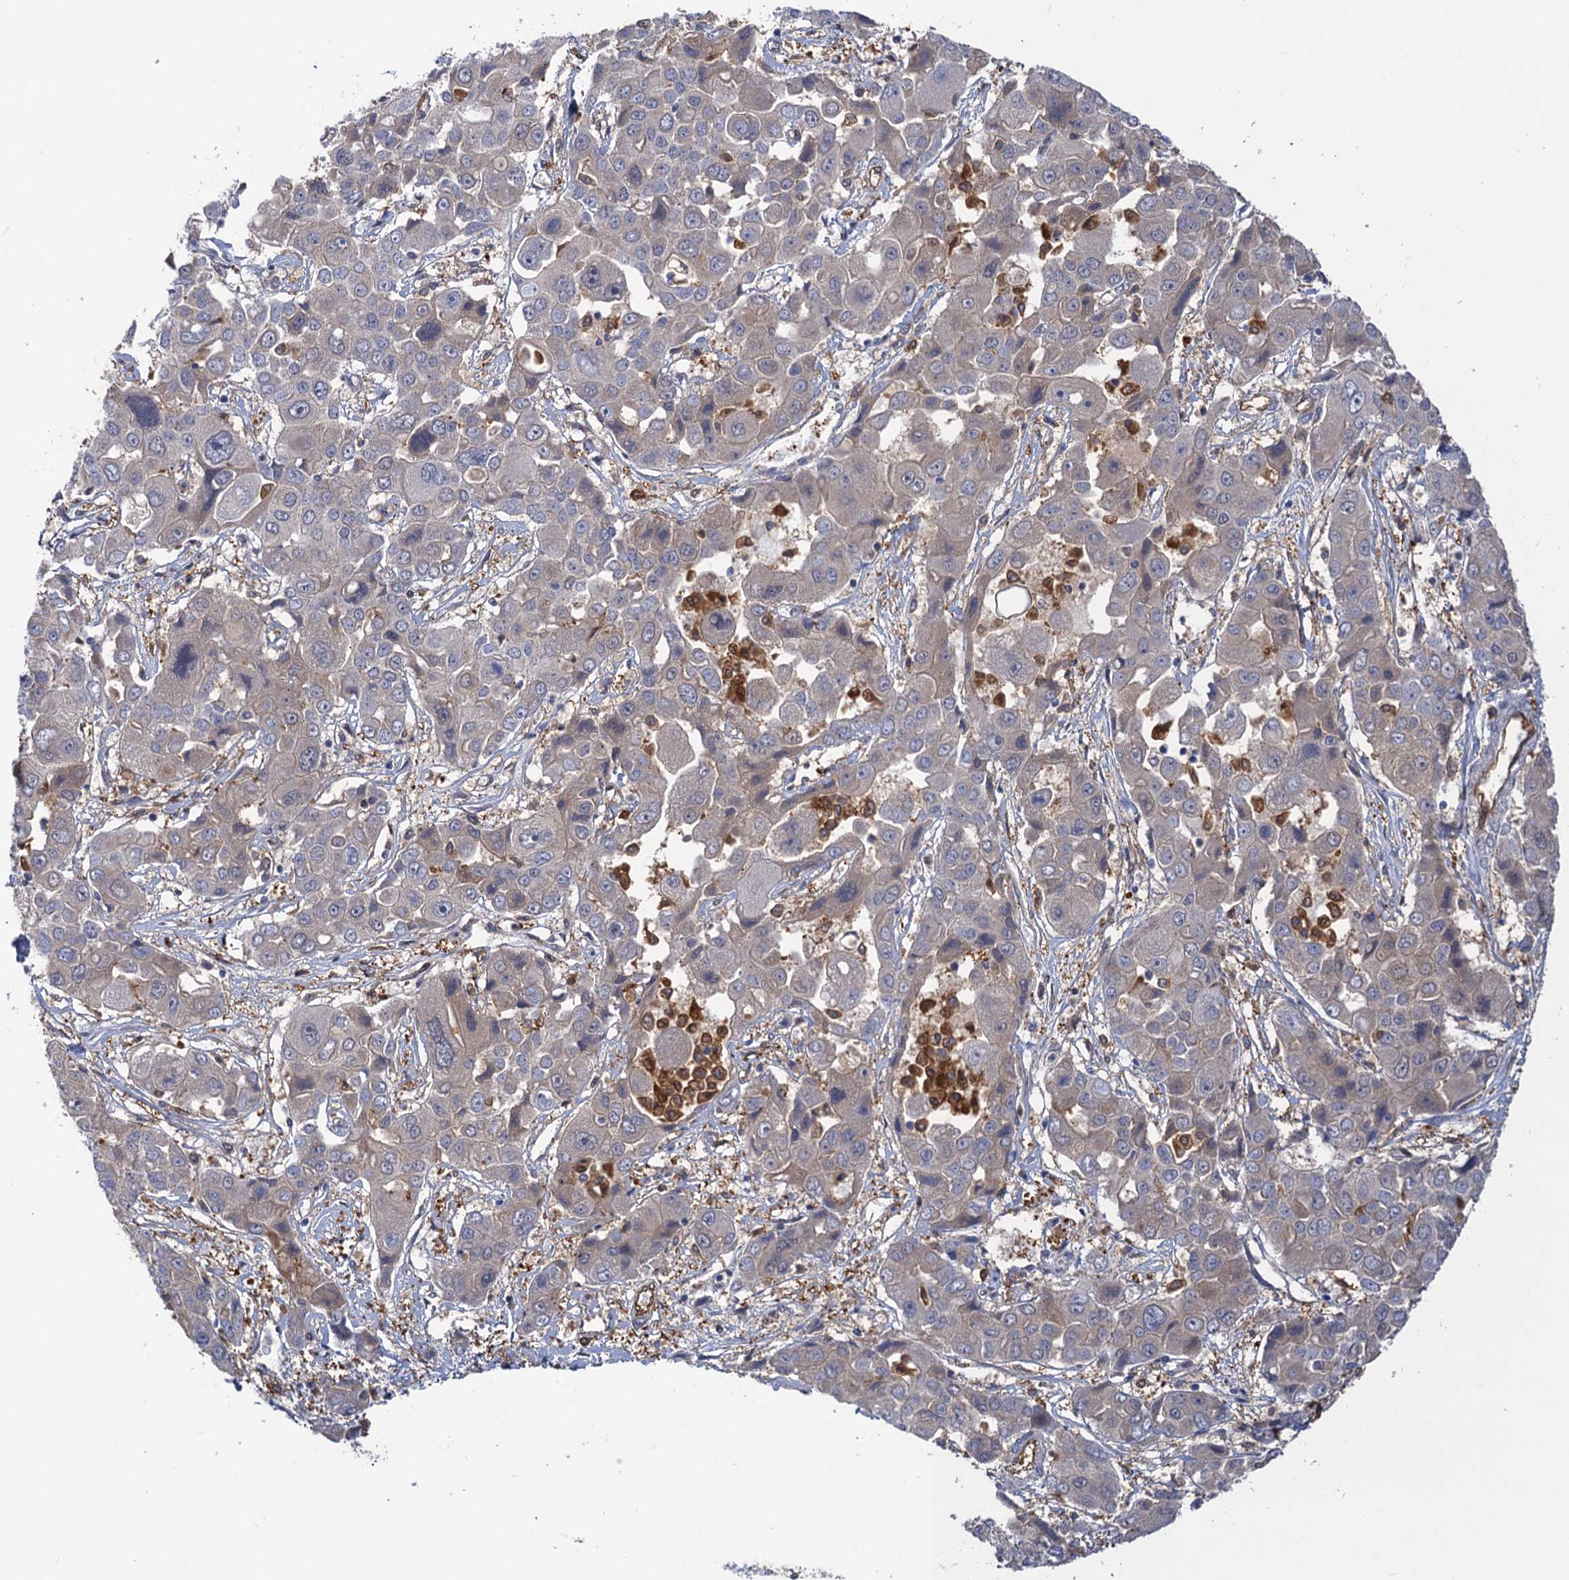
{"staining": {"intensity": "negative", "quantity": "none", "location": "none"}, "tissue": "liver cancer", "cell_type": "Tumor cells", "image_type": "cancer", "snomed": [{"axis": "morphology", "description": "Cholangiocarcinoma"}, {"axis": "topography", "description": "Liver"}], "caption": "DAB immunohistochemical staining of cholangiocarcinoma (liver) reveals no significant expression in tumor cells.", "gene": "NEK8", "patient": {"sex": "male", "age": 67}}